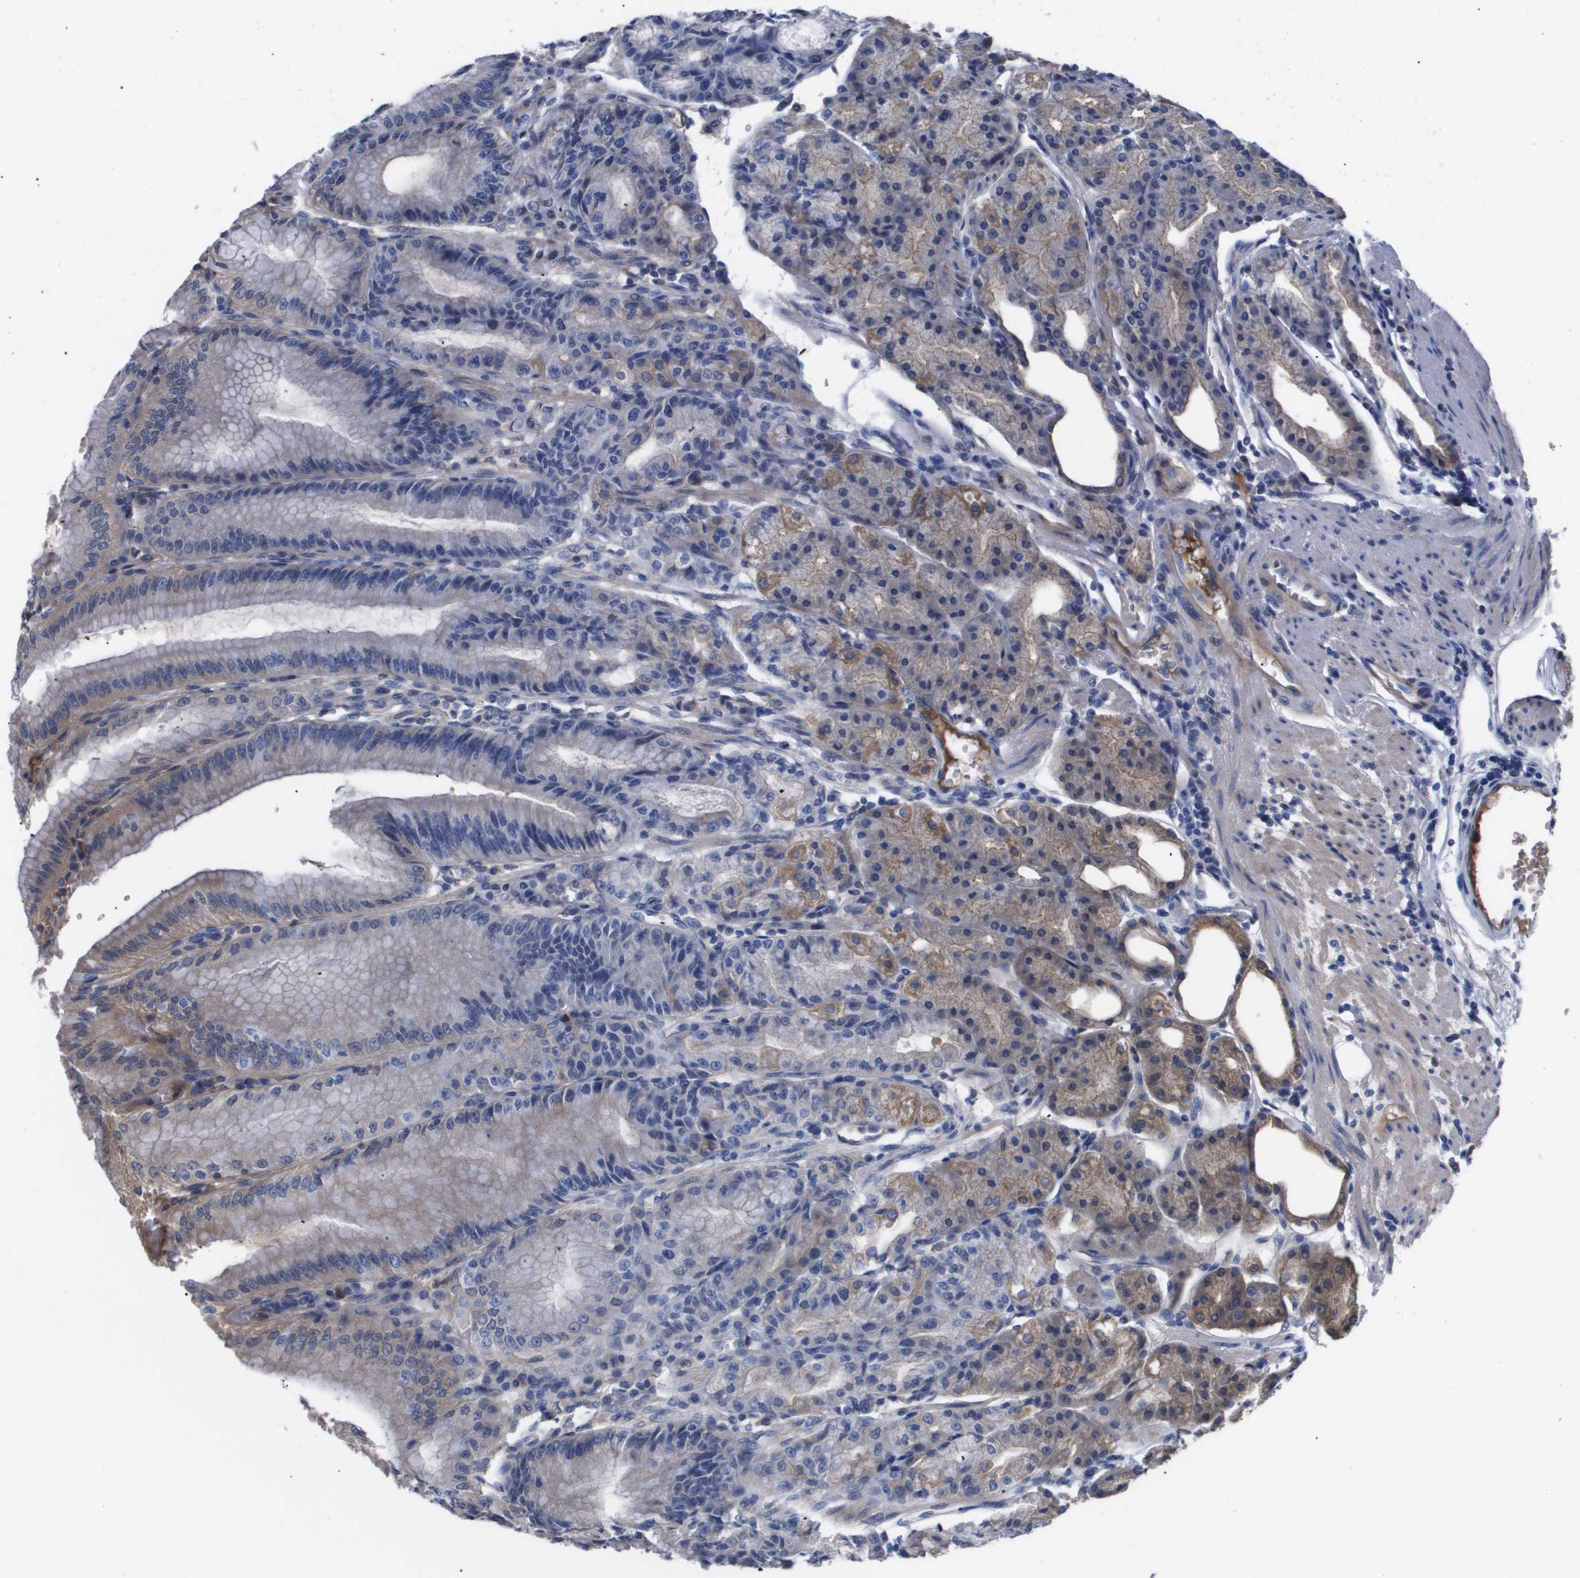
{"staining": {"intensity": "weak", "quantity": "25%-75%", "location": "cytoplasmic/membranous"}, "tissue": "stomach", "cell_type": "Glandular cells", "image_type": "normal", "snomed": [{"axis": "morphology", "description": "Normal tissue, NOS"}, {"axis": "topography", "description": "Stomach, lower"}], "caption": "Glandular cells show weak cytoplasmic/membranous expression in about 25%-75% of cells in normal stomach. (DAB IHC, brown staining for protein, blue staining for nuclei).", "gene": "SERPINA6", "patient": {"sex": "male", "age": 71}}